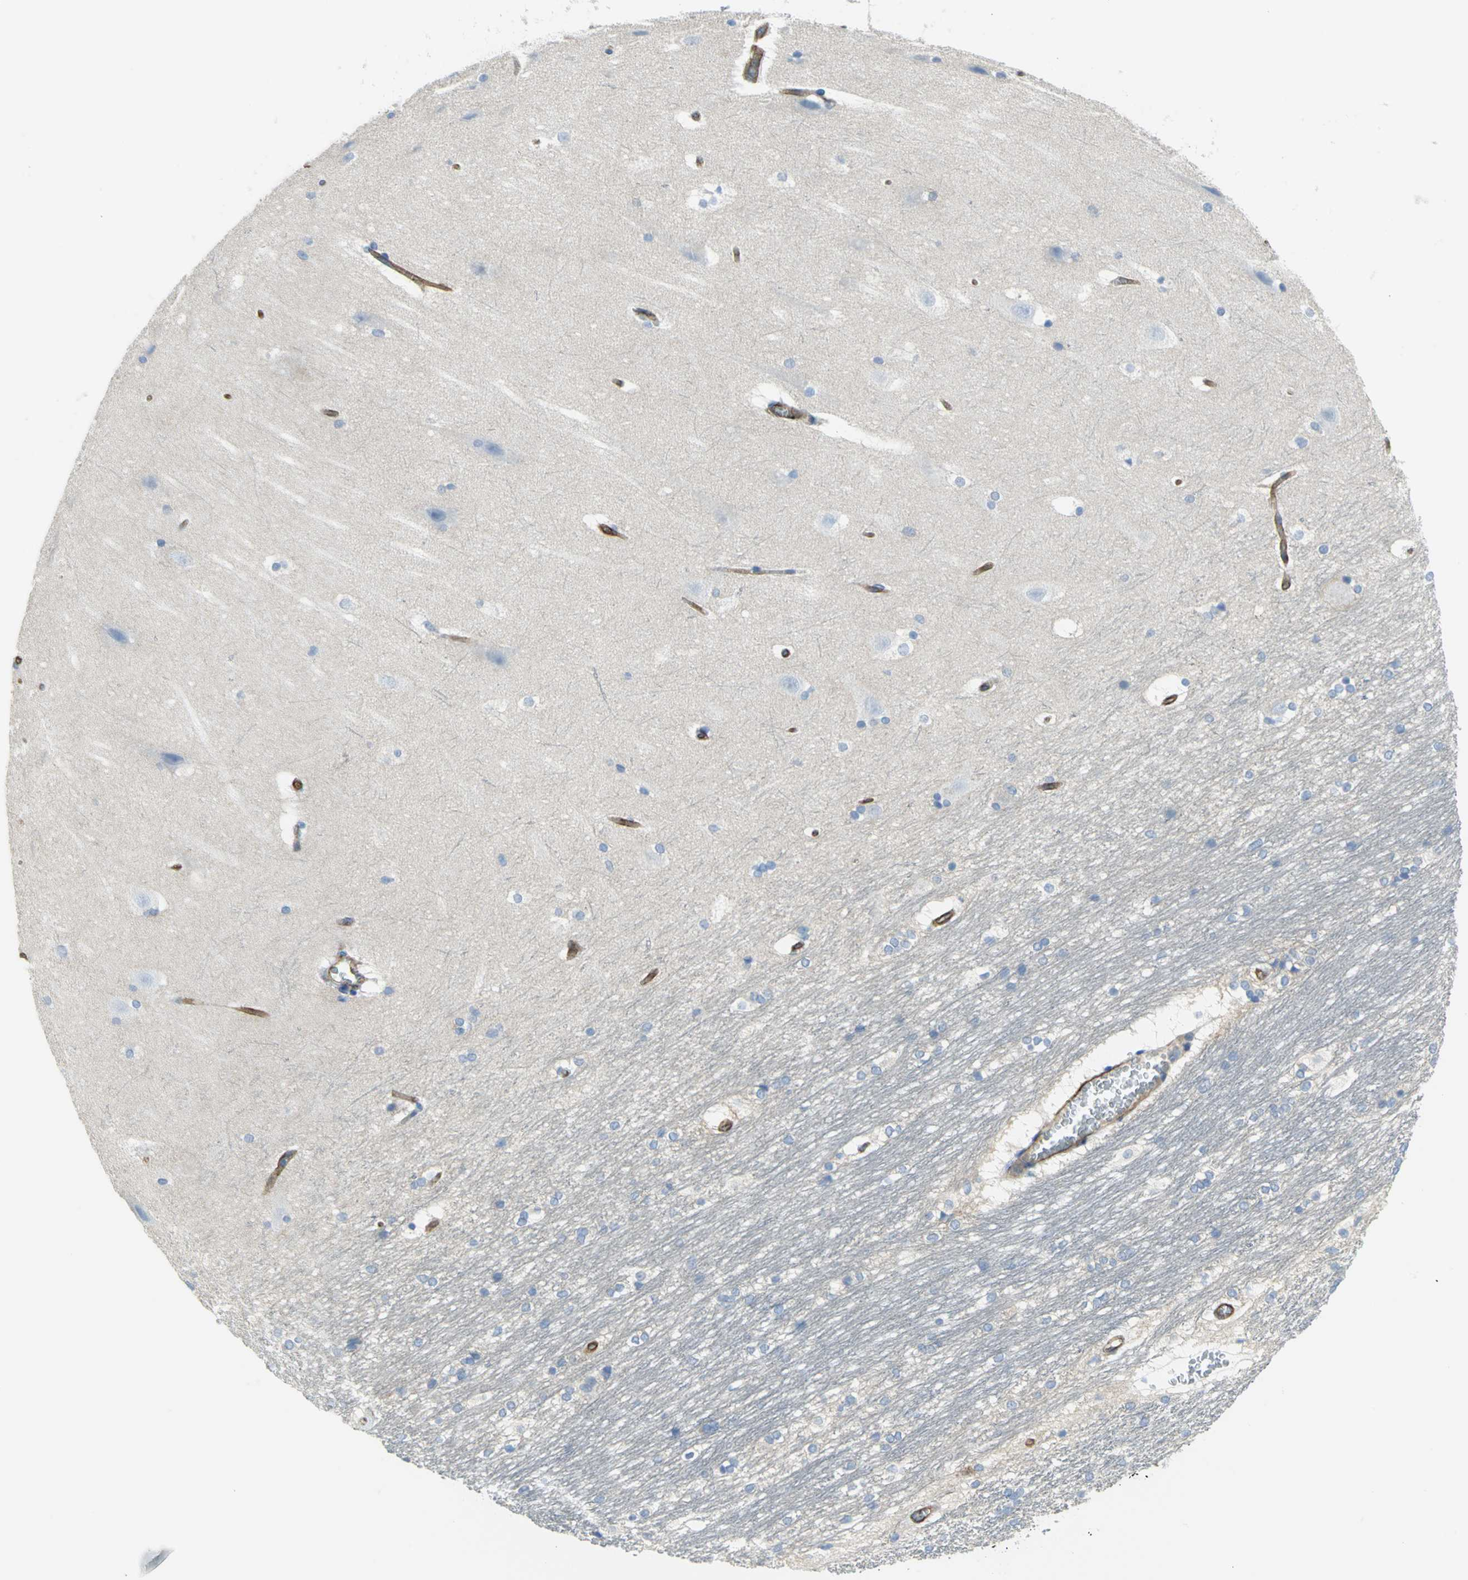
{"staining": {"intensity": "negative", "quantity": "none", "location": "none"}, "tissue": "hippocampus", "cell_type": "Glial cells", "image_type": "normal", "snomed": [{"axis": "morphology", "description": "Normal tissue, NOS"}, {"axis": "topography", "description": "Hippocampus"}], "caption": "An immunohistochemistry (IHC) micrograph of benign hippocampus is shown. There is no staining in glial cells of hippocampus. (DAB (3,3'-diaminobenzidine) IHC, high magnification).", "gene": "FLNB", "patient": {"sex": "female", "age": 19}}